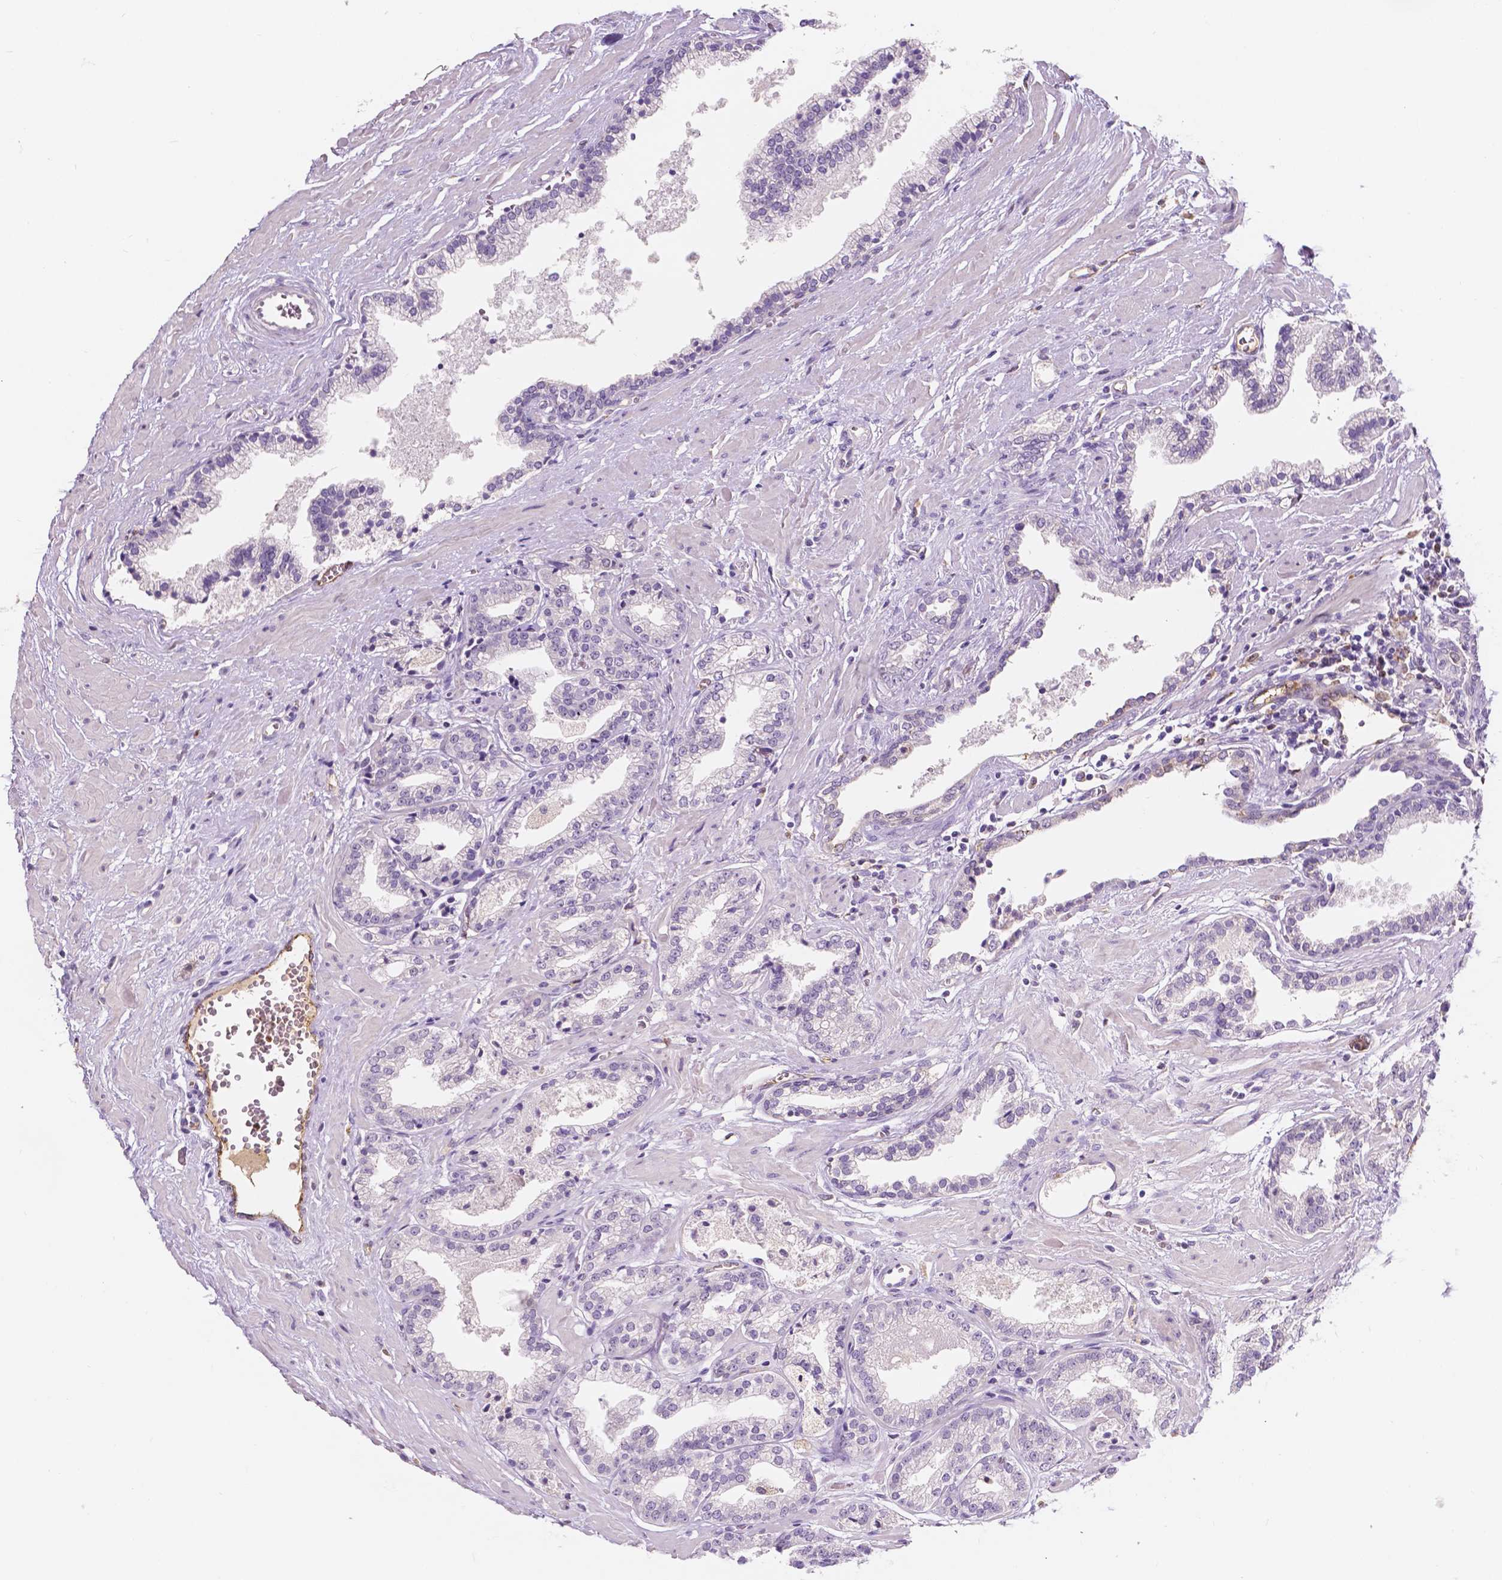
{"staining": {"intensity": "negative", "quantity": "none", "location": "none"}, "tissue": "prostate cancer", "cell_type": "Tumor cells", "image_type": "cancer", "snomed": [{"axis": "morphology", "description": "Adenocarcinoma, Low grade"}, {"axis": "topography", "description": "Prostate"}], "caption": "Human adenocarcinoma (low-grade) (prostate) stained for a protein using immunohistochemistry (IHC) displays no staining in tumor cells.", "gene": "SLC22A4", "patient": {"sex": "male", "age": 60}}